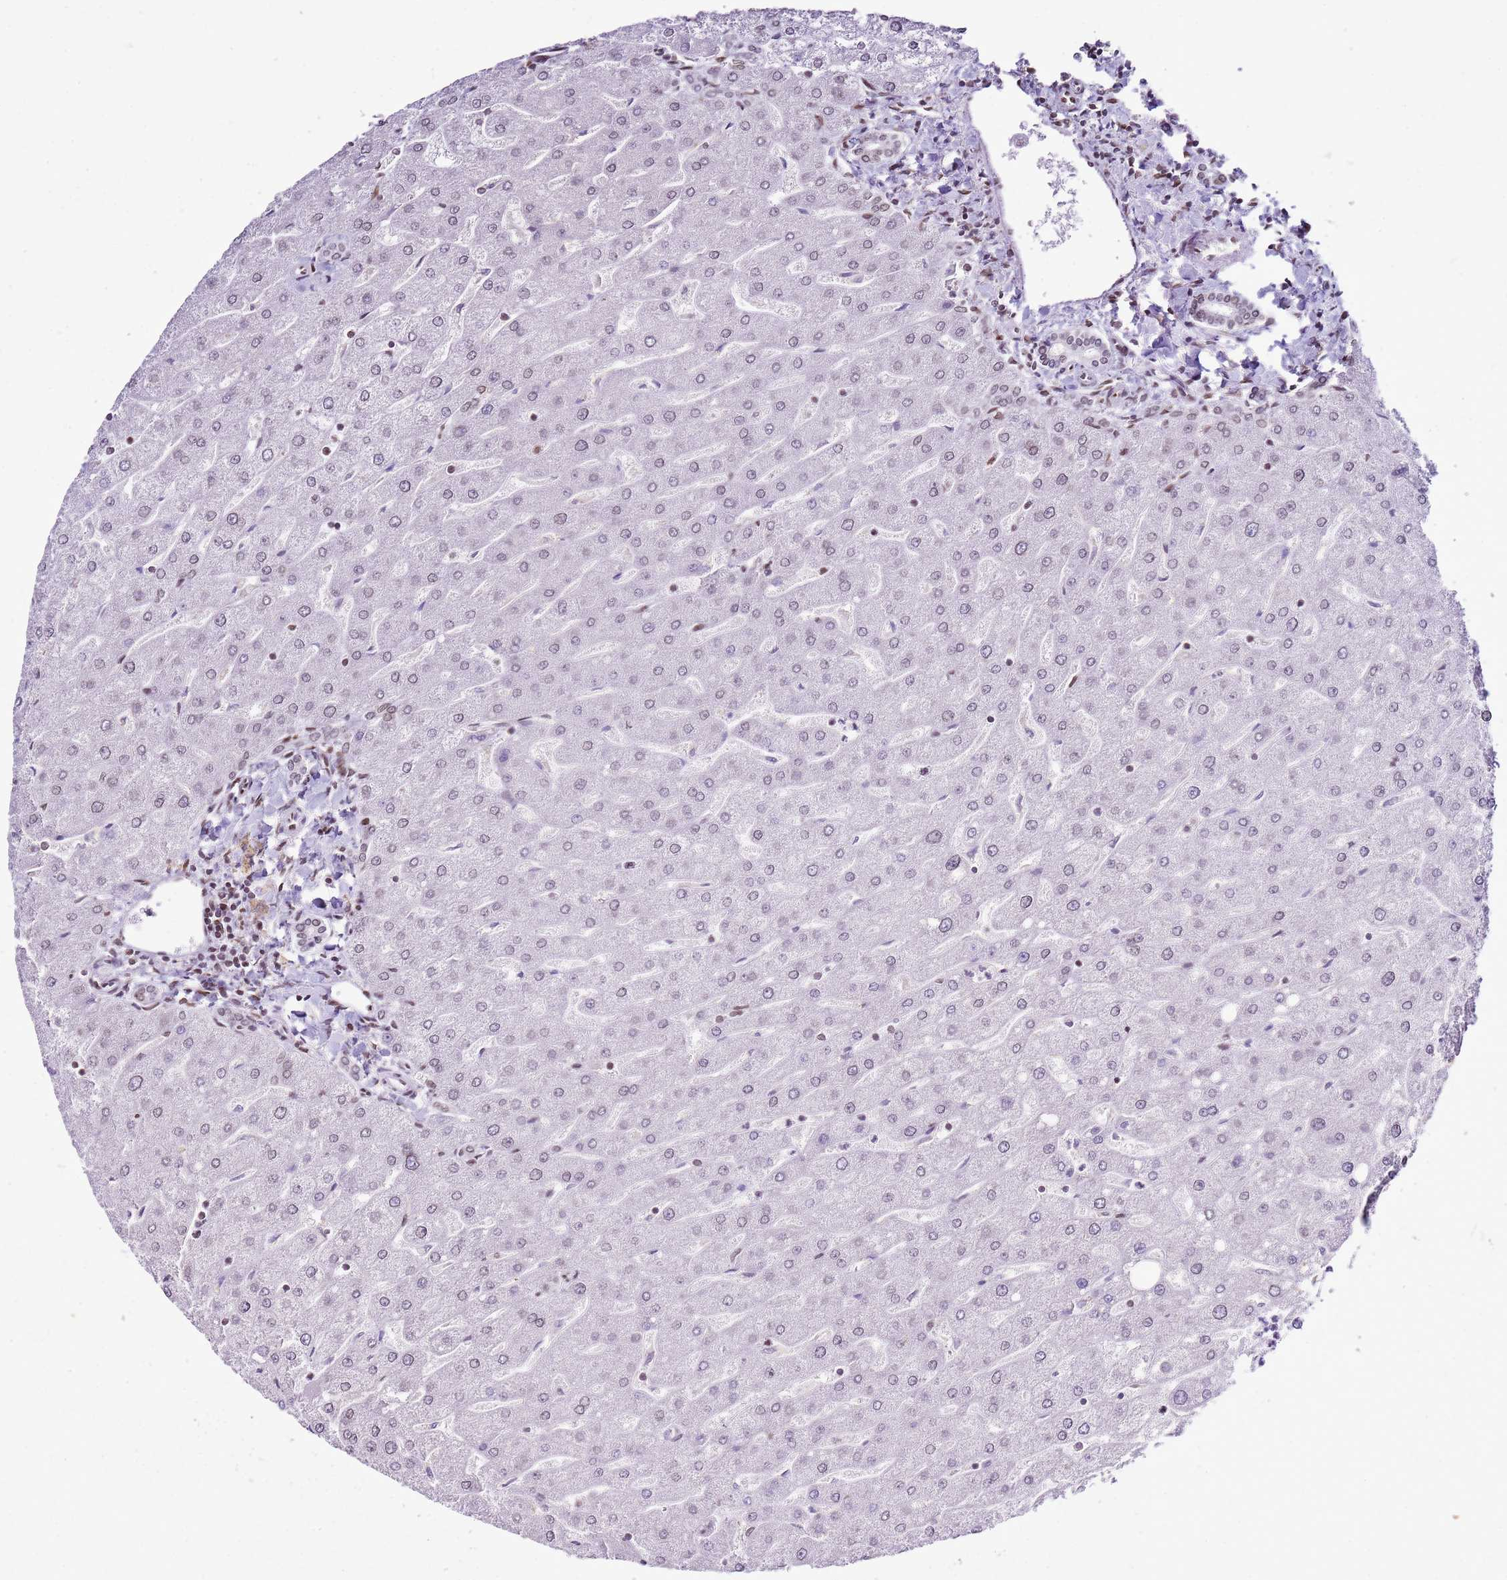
{"staining": {"intensity": "weak", "quantity": ">75%", "location": "cytoplasmic/membranous,nuclear"}, "tissue": "liver", "cell_type": "Cholangiocytes", "image_type": "normal", "snomed": [{"axis": "morphology", "description": "Normal tissue, NOS"}, {"axis": "topography", "description": "Liver"}], "caption": "DAB (3,3'-diaminobenzidine) immunohistochemical staining of normal liver exhibits weak cytoplasmic/membranous,nuclear protein expression in about >75% of cholangiocytes.", "gene": "POU6F1", "patient": {"sex": "male", "age": 67}}